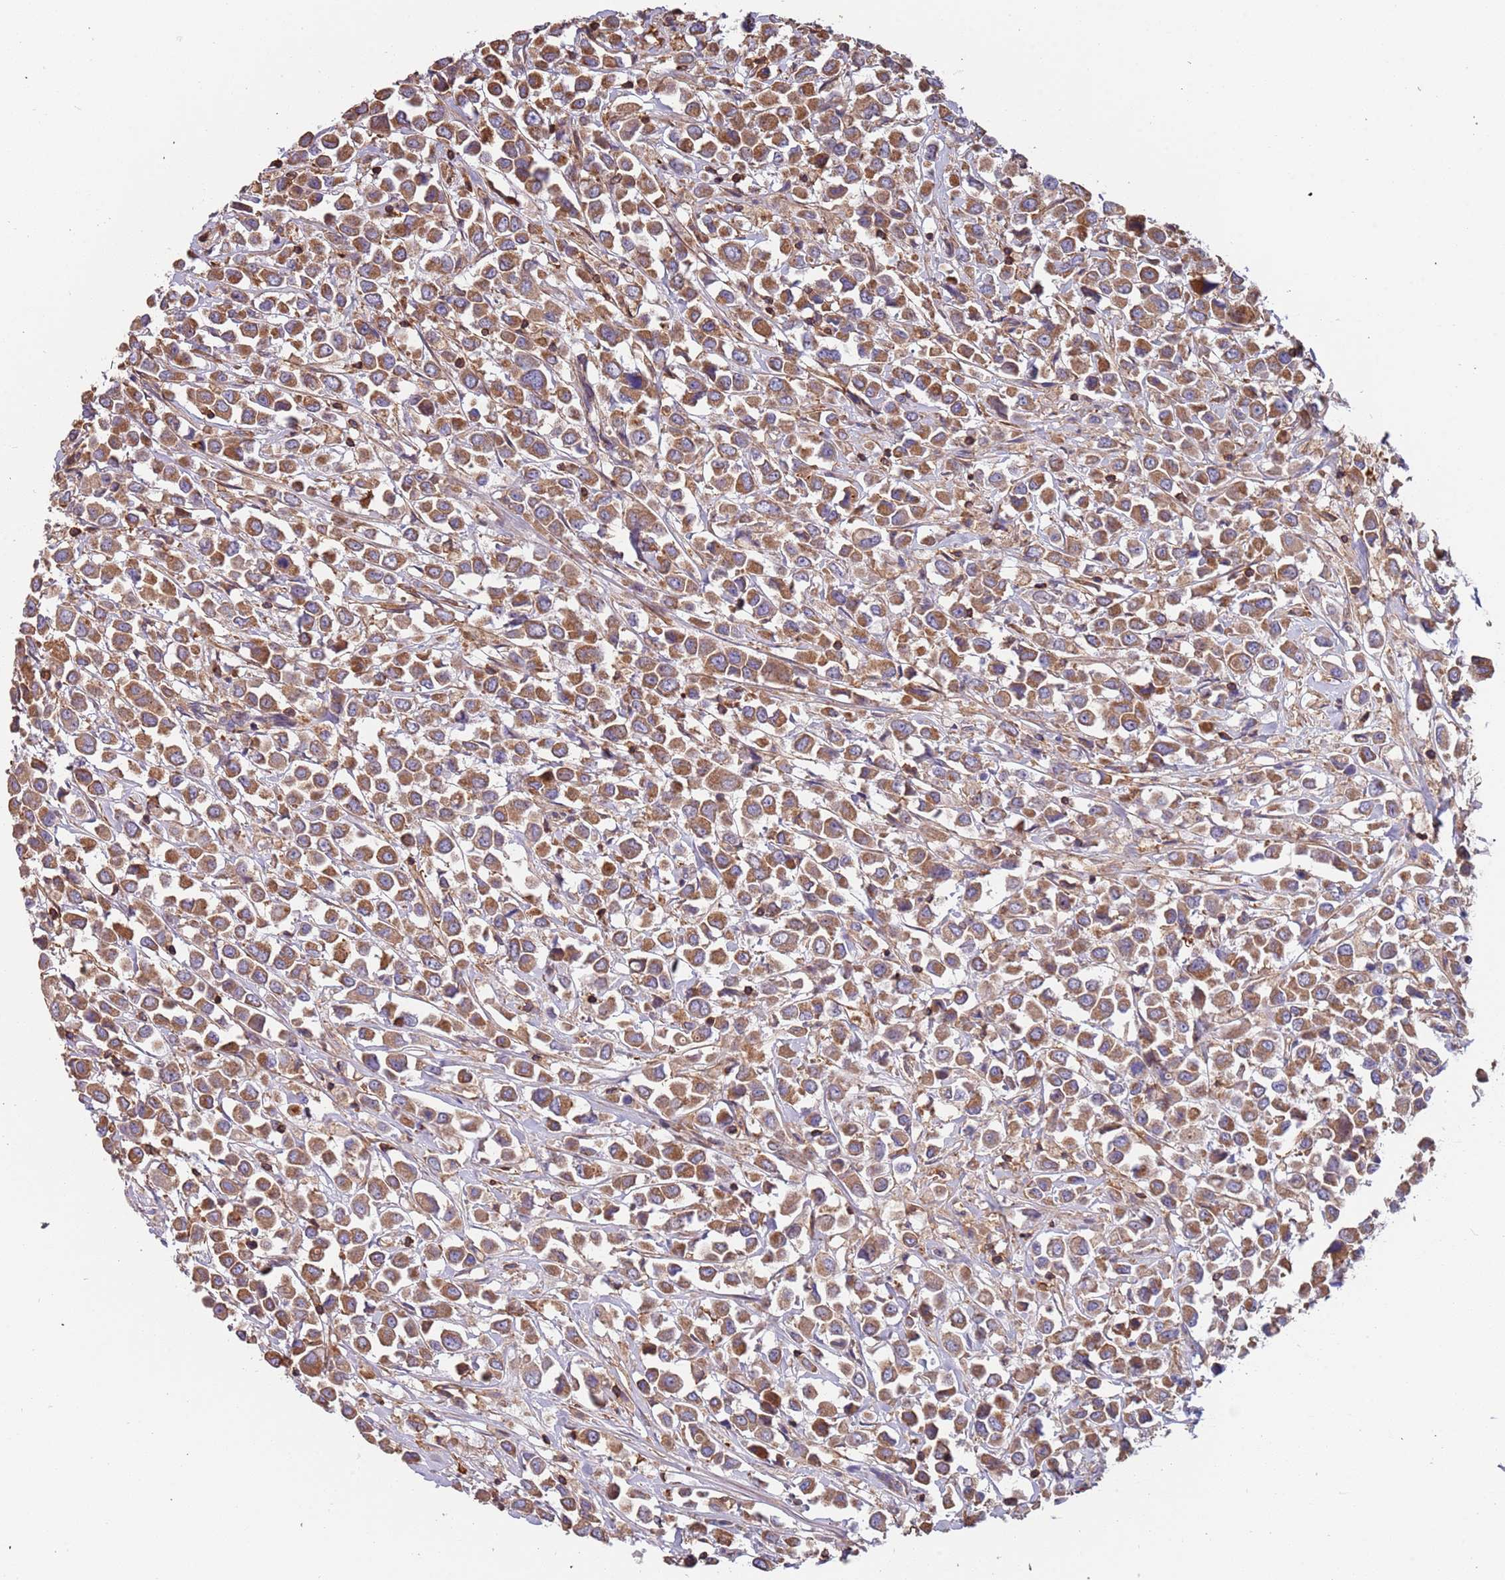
{"staining": {"intensity": "moderate", "quantity": ">75%", "location": "cytoplasmic/membranous"}, "tissue": "breast cancer", "cell_type": "Tumor cells", "image_type": "cancer", "snomed": [{"axis": "morphology", "description": "Duct carcinoma"}, {"axis": "topography", "description": "Breast"}], "caption": "Breast cancer tissue reveals moderate cytoplasmic/membranous positivity in approximately >75% of tumor cells, visualized by immunohistochemistry. (IHC, brightfield microscopy, high magnification).", "gene": "SYT4", "patient": {"sex": "female", "age": 61}}